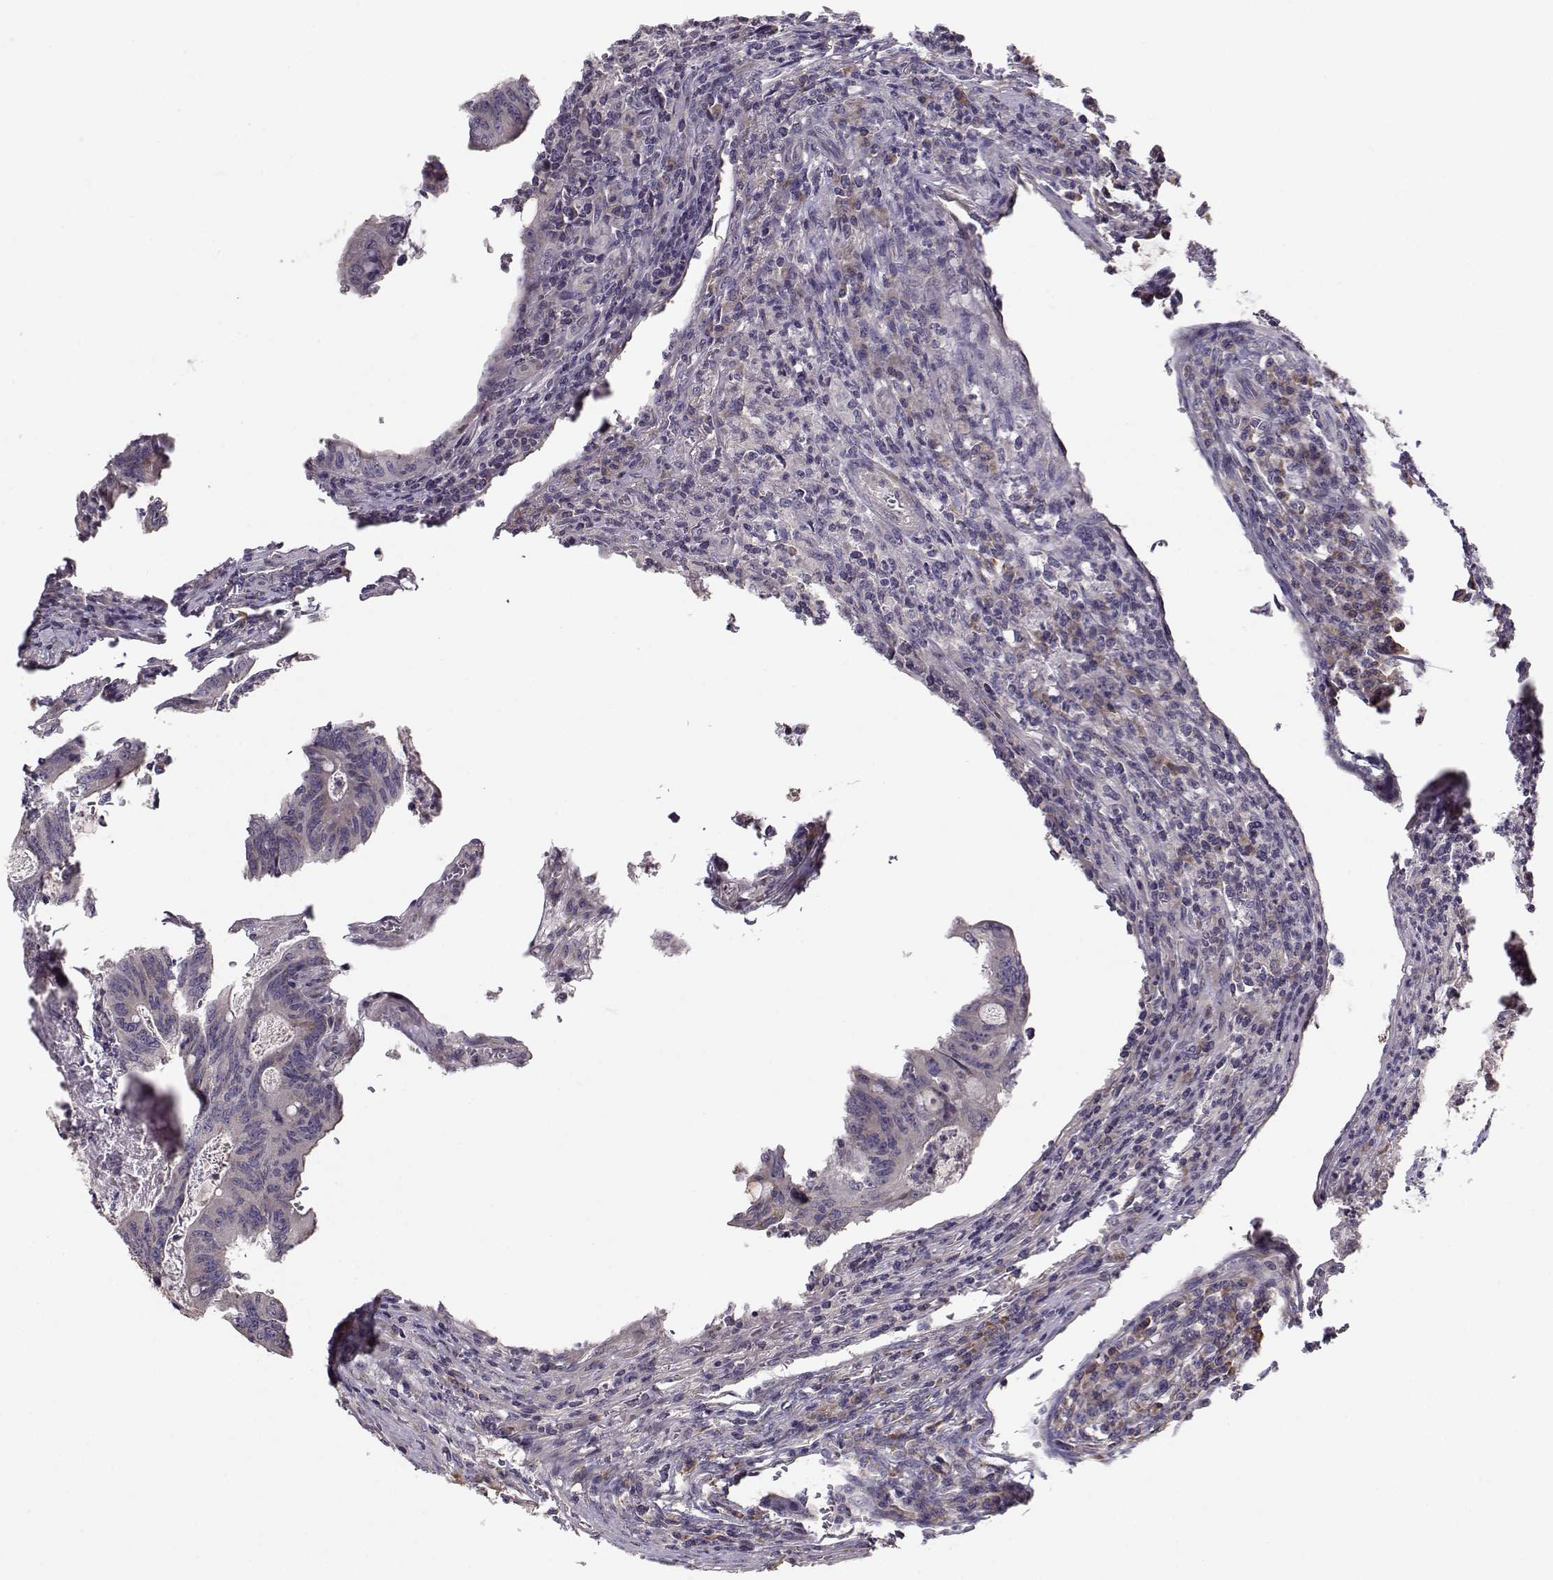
{"staining": {"intensity": "negative", "quantity": "none", "location": "none"}, "tissue": "colorectal cancer", "cell_type": "Tumor cells", "image_type": "cancer", "snomed": [{"axis": "morphology", "description": "Adenocarcinoma, NOS"}, {"axis": "topography", "description": "Colon"}], "caption": "DAB immunohistochemical staining of colorectal cancer (adenocarcinoma) exhibits no significant staining in tumor cells.", "gene": "ENTPD8", "patient": {"sex": "female", "age": 70}}